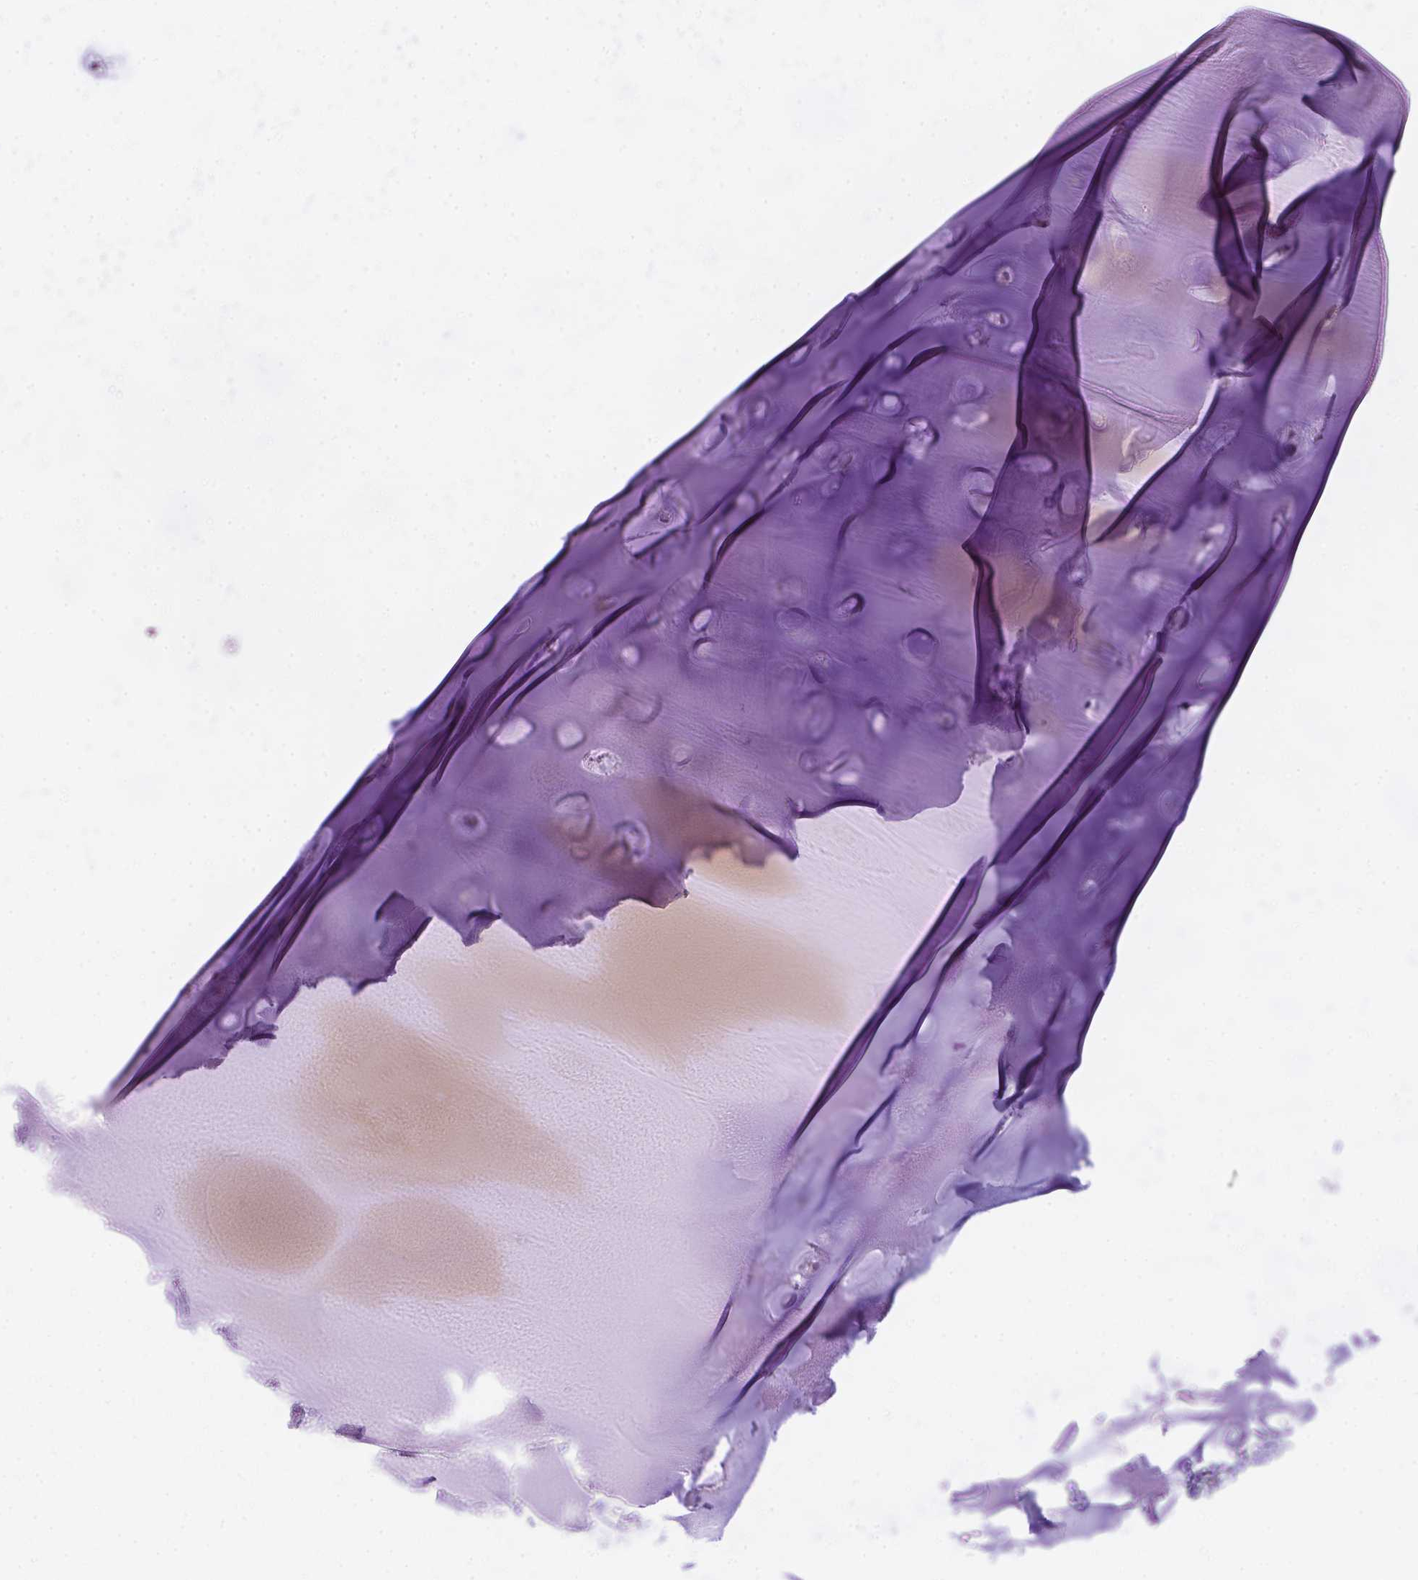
{"staining": {"intensity": "negative", "quantity": "none", "location": "none"}, "tissue": "soft tissue", "cell_type": "Chondrocytes", "image_type": "normal", "snomed": [{"axis": "morphology", "description": "Normal tissue, NOS"}, {"axis": "morphology", "description": "Squamous cell carcinoma, NOS"}, {"axis": "topography", "description": "Cartilage tissue"}, {"axis": "topography", "description": "Lung"}], "caption": "Immunohistochemistry (IHC) micrograph of unremarkable soft tissue: soft tissue stained with DAB displays no significant protein positivity in chondrocytes.", "gene": "PALS1", "patient": {"sex": "male", "age": 66}}